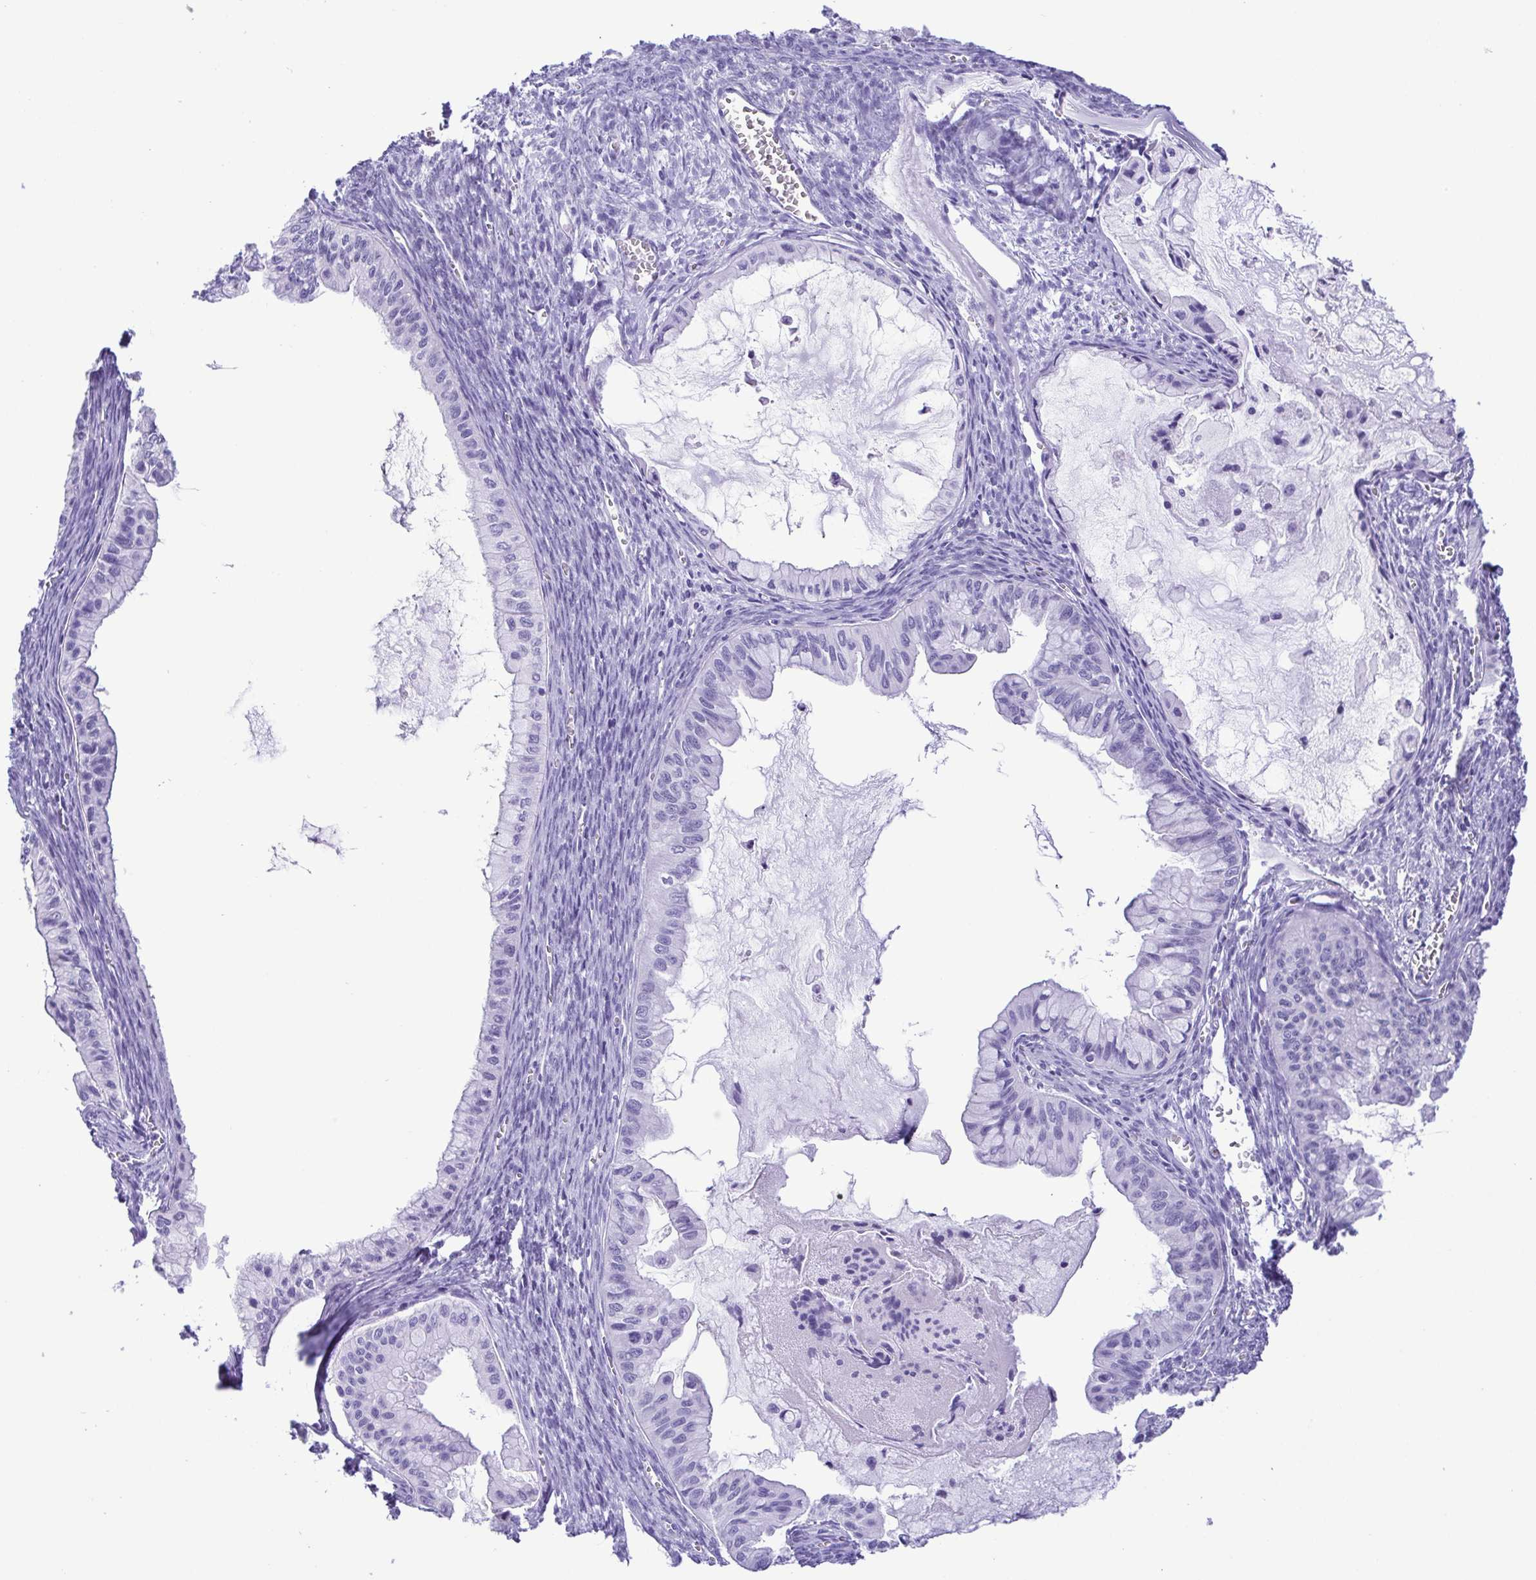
{"staining": {"intensity": "negative", "quantity": "none", "location": "none"}, "tissue": "ovarian cancer", "cell_type": "Tumor cells", "image_type": "cancer", "snomed": [{"axis": "morphology", "description": "Cystadenocarcinoma, mucinous, NOS"}, {"axis": "topography", "description": "Ovary"}], "caption": "Ovarian mucinous cystadenocarcinoma was stained to show a protein in brown. There is no significant staining in tumor cells.", "gene": "PAK3", "patient": {"sex": "female", "age": 72}}